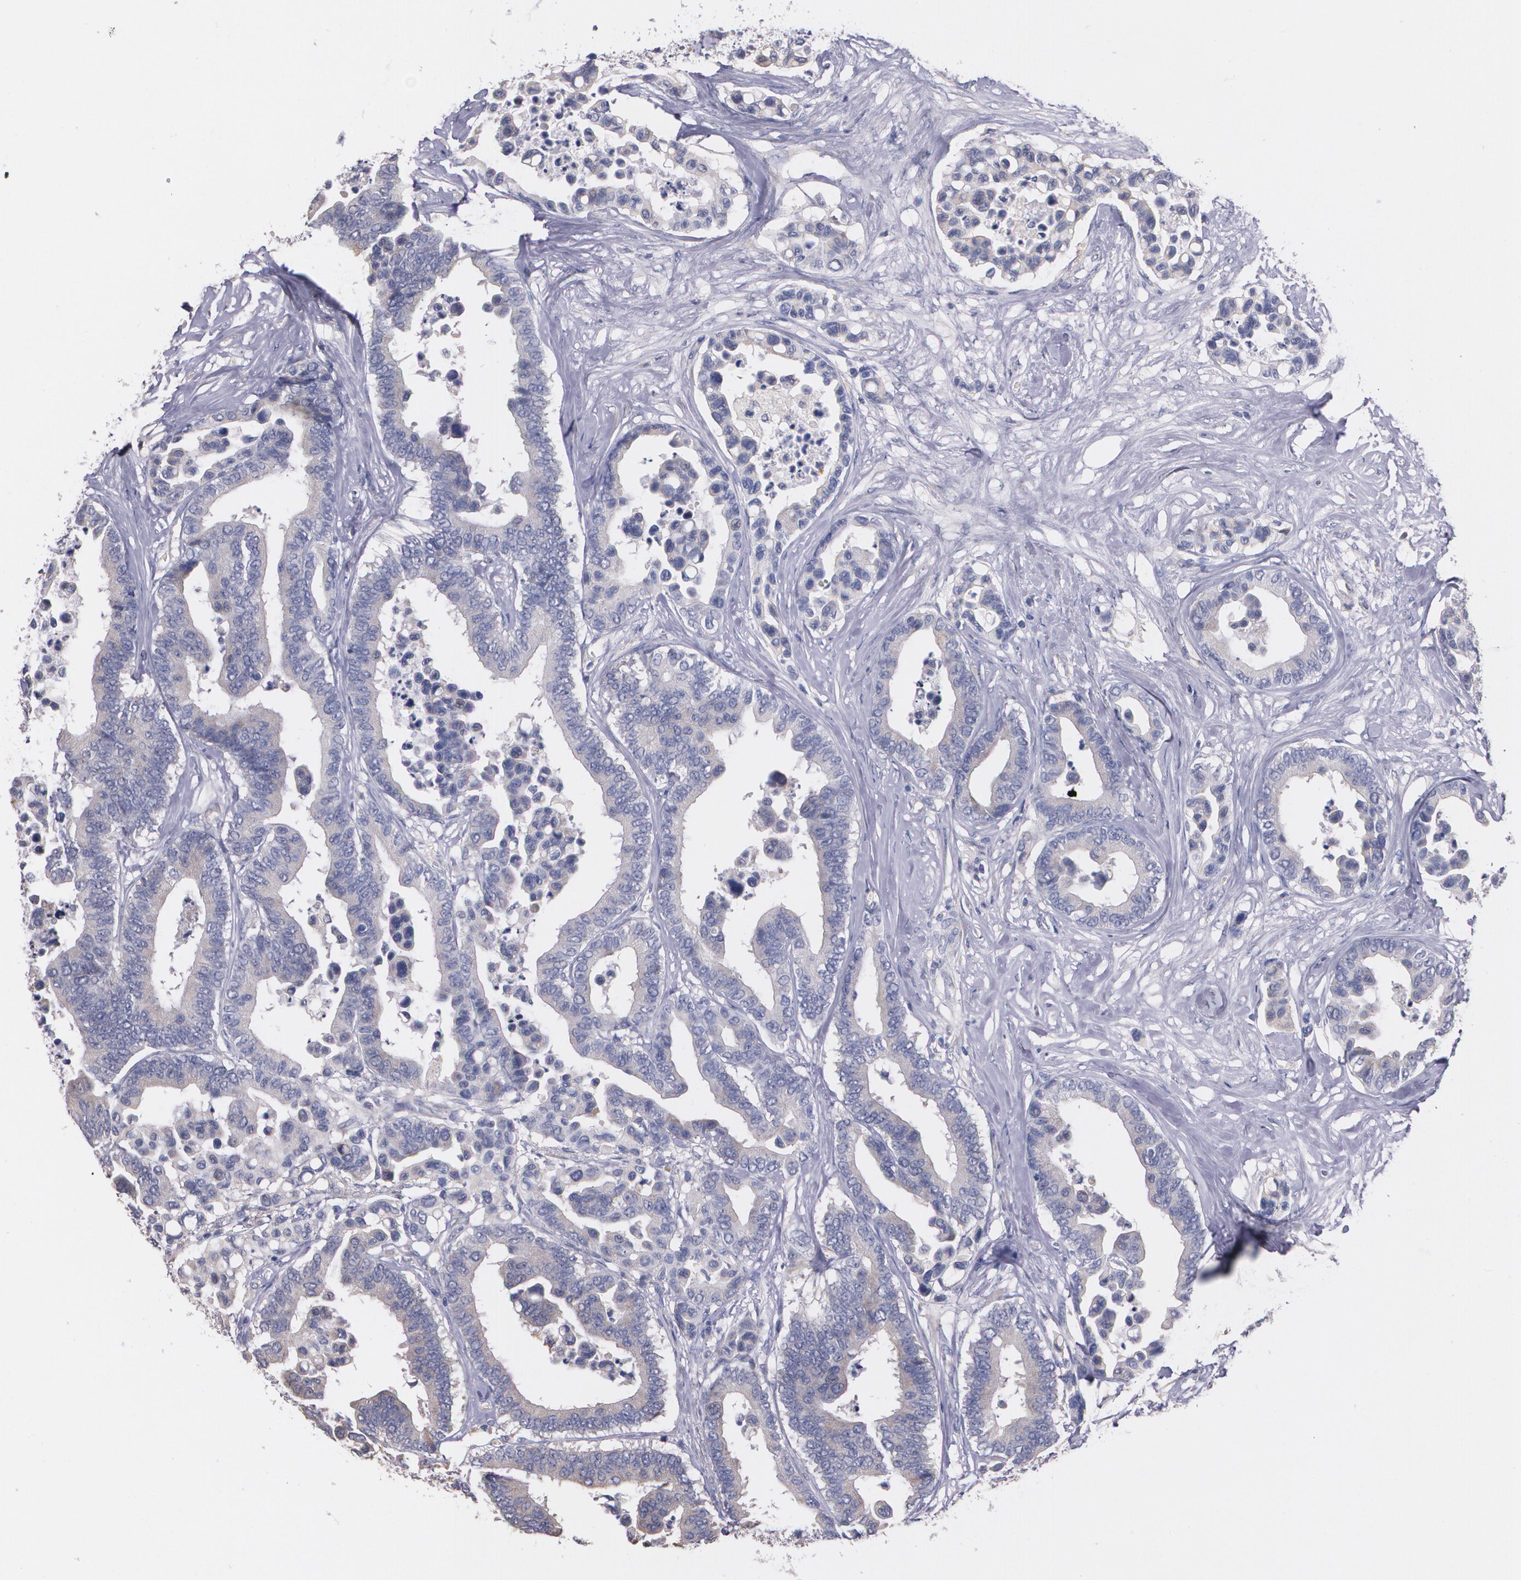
{"staining": {"intensity": "weak", "quantity": "<25%", "location": "cytoplasmic/membranous"}, "tissue": "colorectal cancer", "cell_type": "Tumor cells", "image_type": "cancer", "snomed": [{"axis": "morphology", "description": "Adenocarcinoma, NOS"}, {"axis": "topography", "description": "Colon"}], "caption": "There is no significant positivity in tumor cells of colorectal adenocarcinoma.", "gene": "AMBP", "patient": {"sex": "male", "age": 82}}